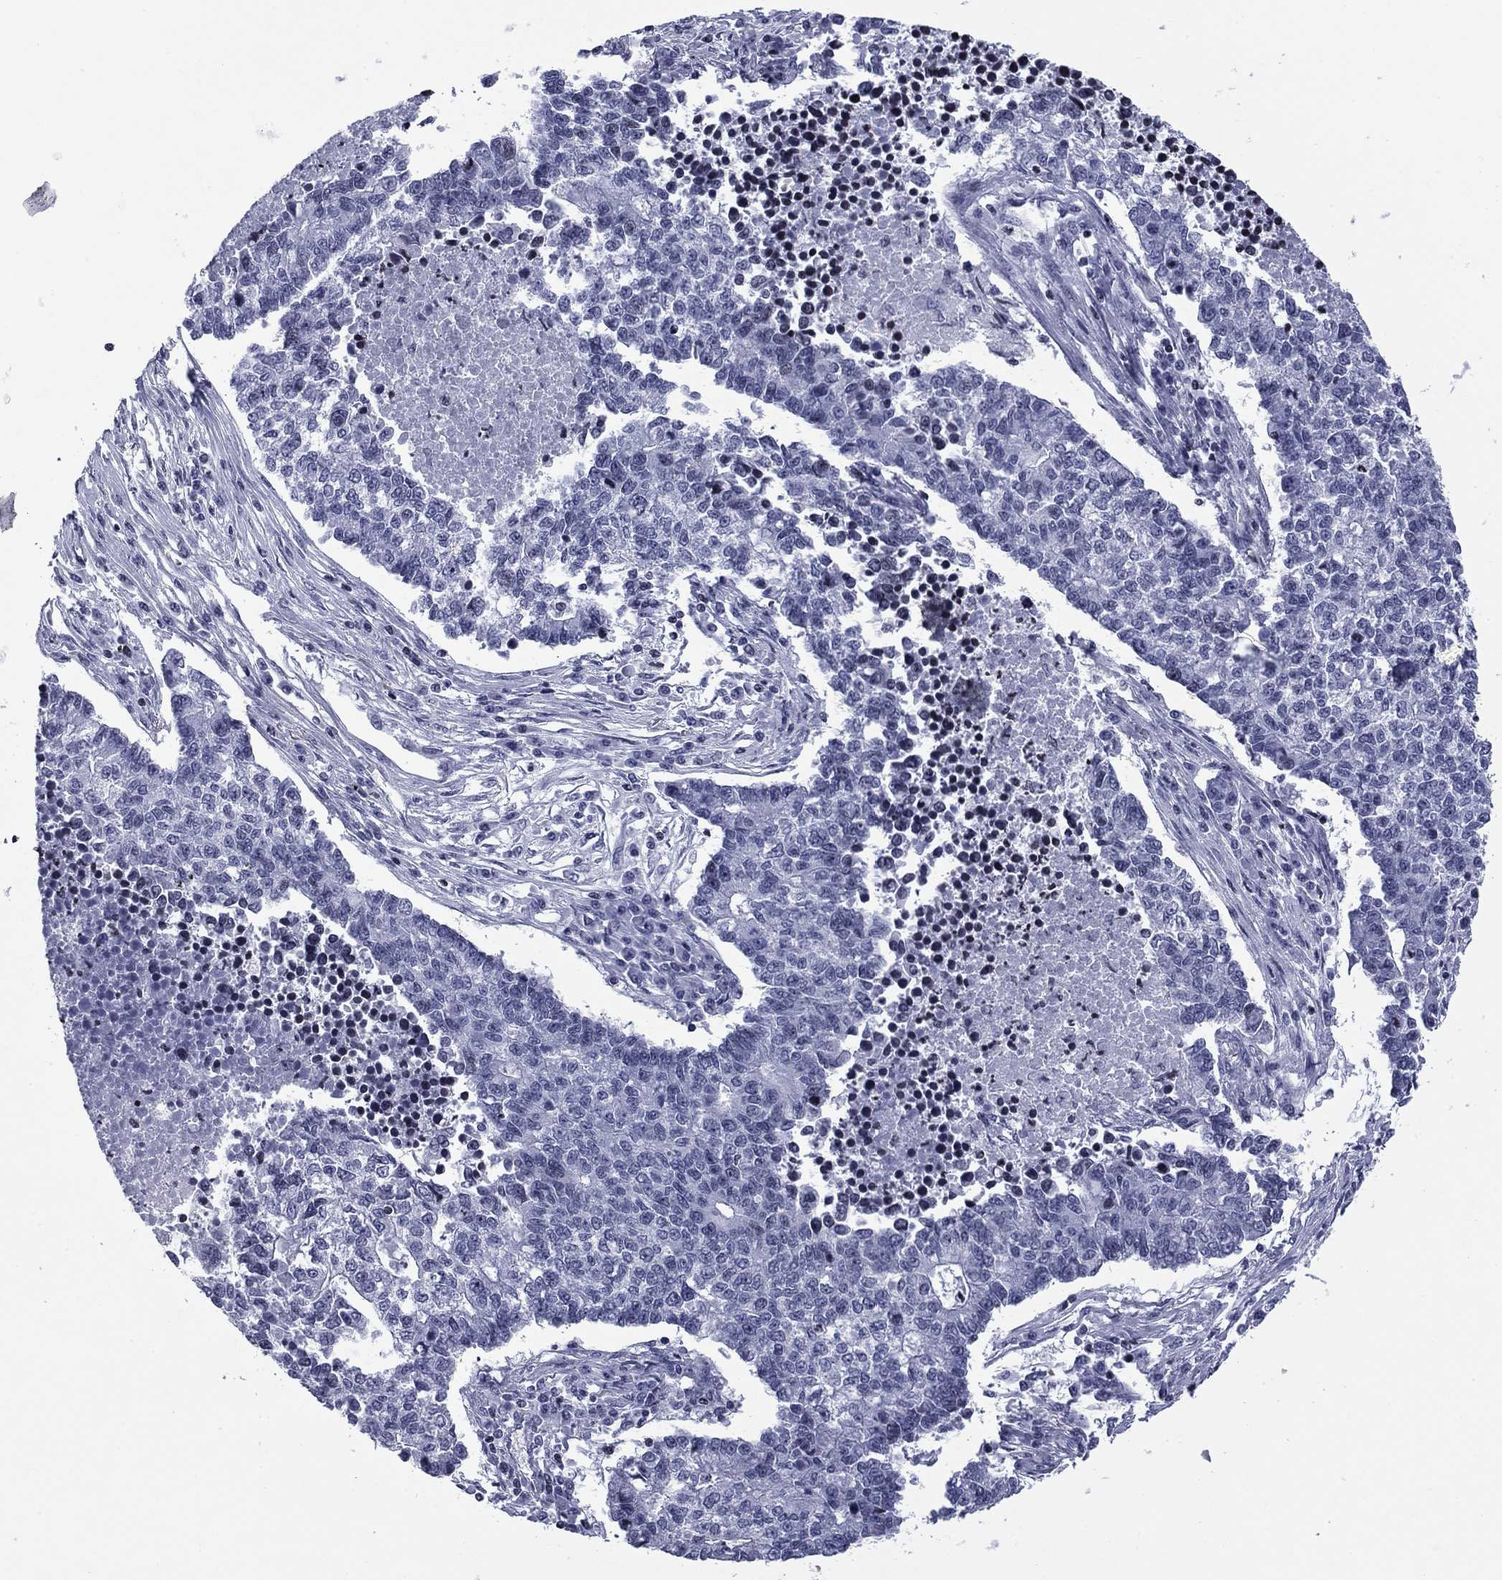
{"staining": {"intensity": "negative", "quantity": "none", "location": "none"}, "tissue": "lung cancer", "cell_type": "Tumor cells", "image_type": "cancer", "snomed": [{"axis": "morphology", "description": "Adenocarcinoma, NOS"}, {"axis": "topography", "description": "Lung"}], "caption": "High magnification brightfield microscopy of lung adenocarcinoma stained with DAB (3,3'-diaminobenzidine) (brown) and counterstained with hematoxylin (blue): tumor cells show no significant expression.", "gene": "CCDC144A", "patient": {"sex": "male", "age": 57}}